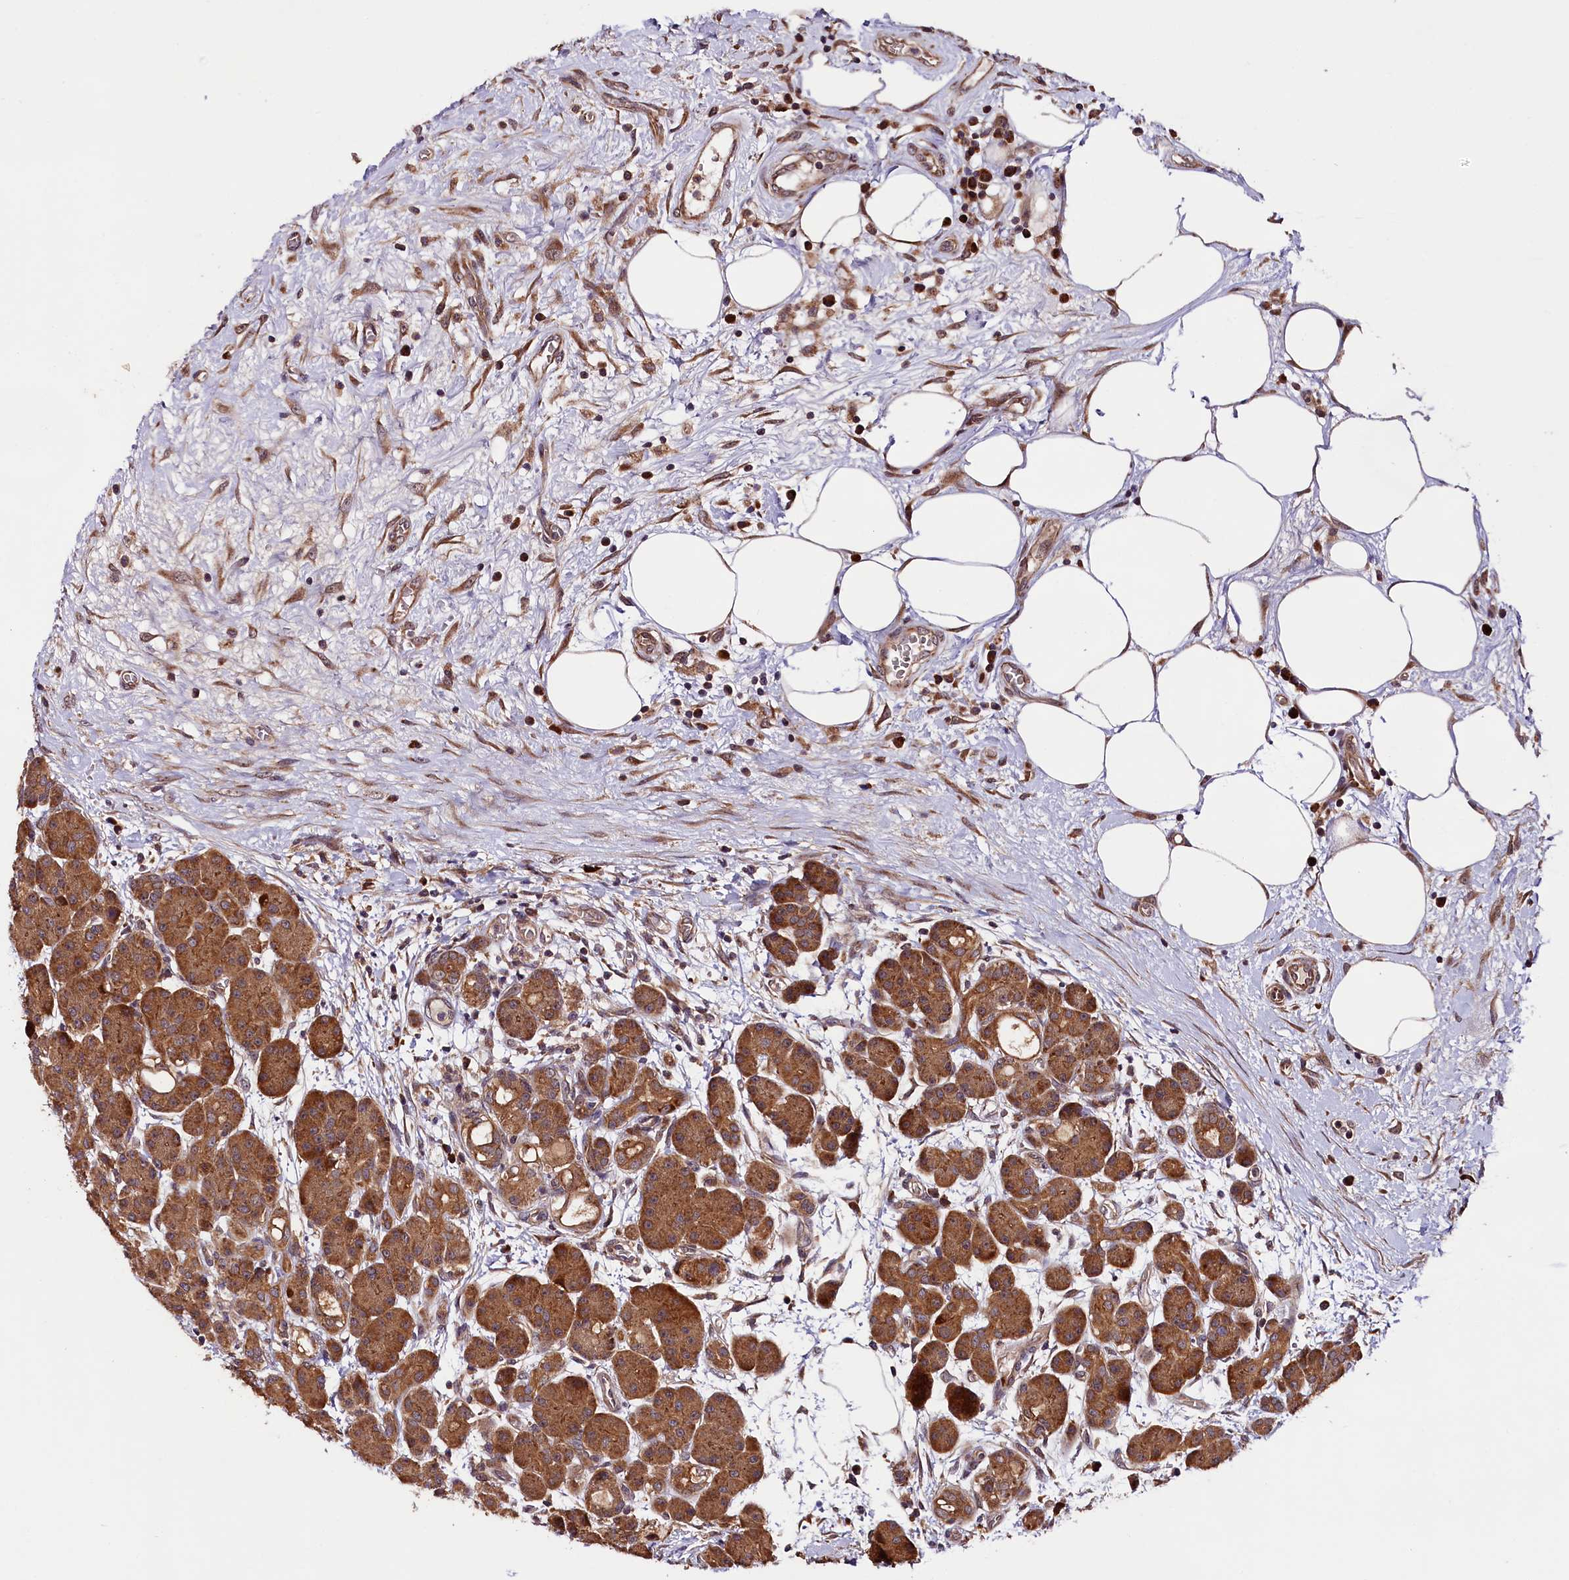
{"staining": {"intensity": "strong", "quantity": ">75%", "location": "cytoplasmic/membranous"}, "tissue": "pancreas", "cell_type": "Exocrine glandular cells", "image_type": "normal", "snomed": [{"axis": "morphology", "description": "Normal tissue, NOS"}, {"axis": "topography", "description": "Pancreas"}], "caption": "Immunohistochemistry of unremarkable human pancreas displays high levels of strong cytoplasmic/membranous expression in about >75% of exocrine glandular cells.", "gene": "DOHH", "patient": {"sex": "male", "age": 63}}